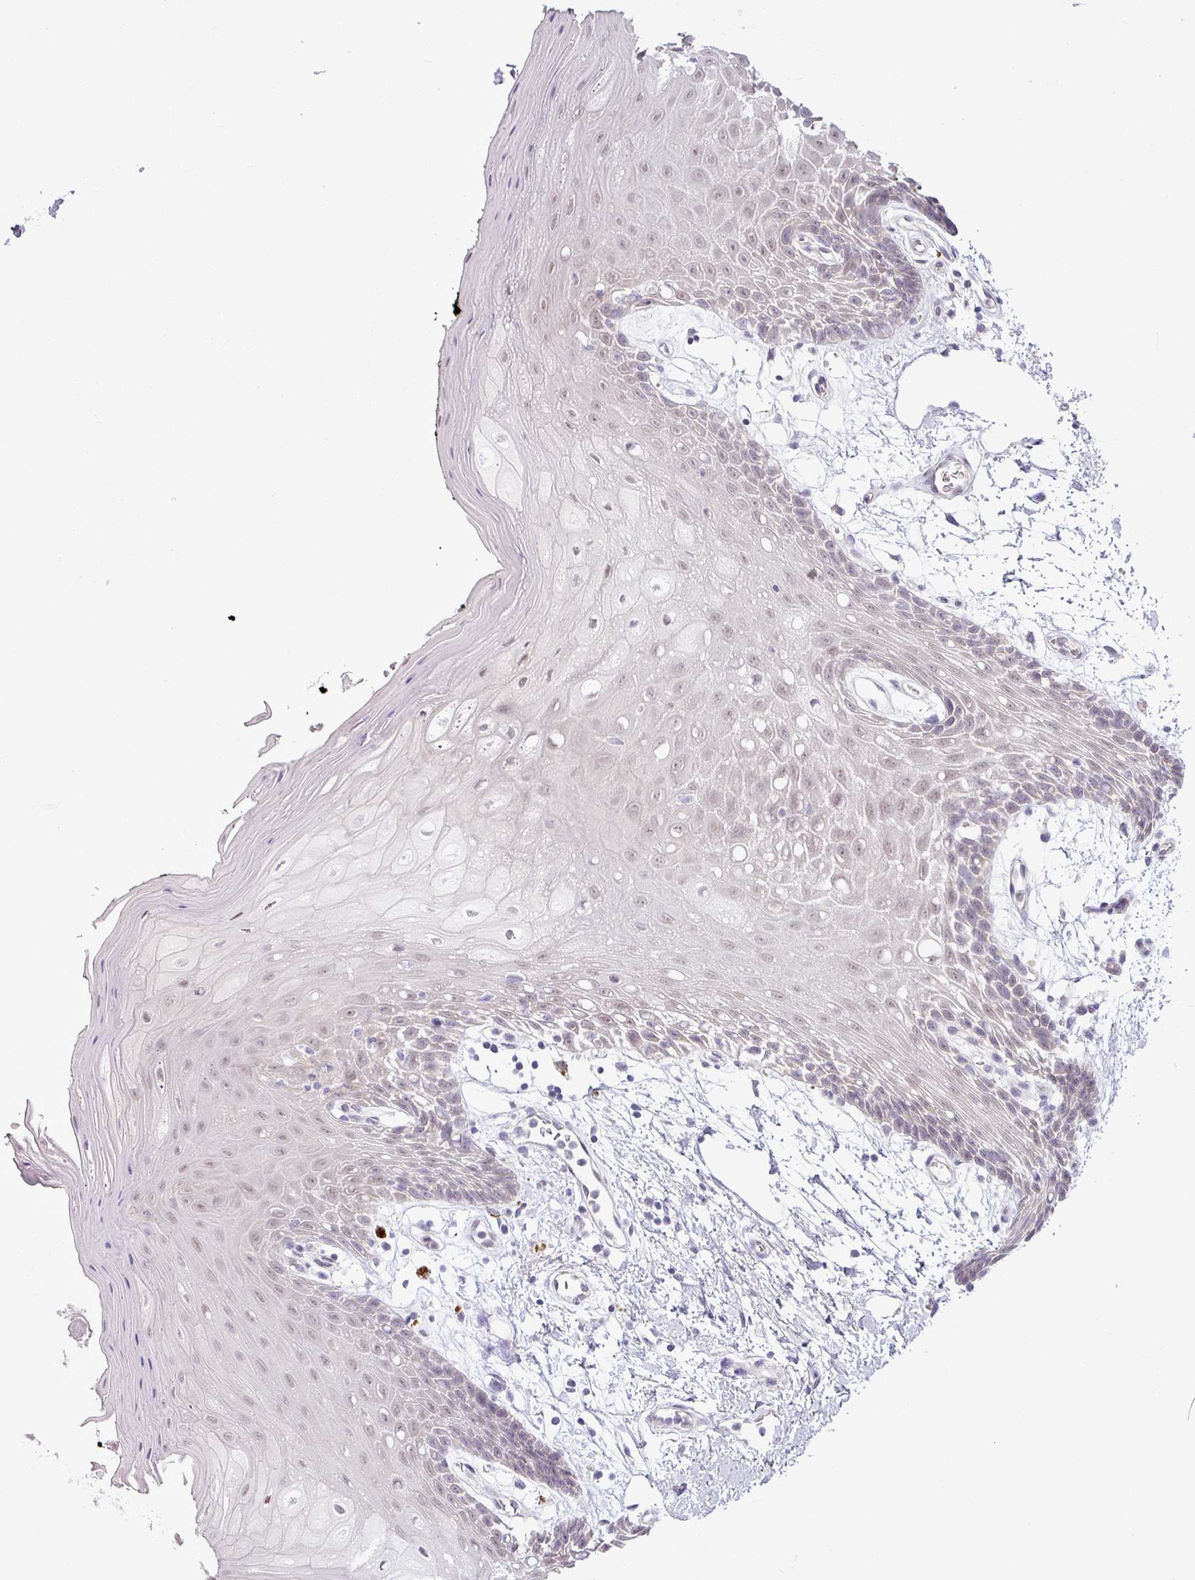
{"staining": {"intensity": "weak", "quantity": "25%-75%", "location": "nuclear"}, "tissue": "oral mucosa", "cell_type": "Squamous epithelial cells", "image_type": "normal", "snomed": [{"axis": "morphology", "description": "Normal tissue, NOS"}, {"axis": "topography", "description": "Oral tissue"}, {"axis": "topography", "description": "Tounge, NOS"}], "caption": "Weak nuclear positivity for a protein is appreciated in approximately 25%-75% of squamous epithelial cells of normal oral mucosa using immunohistochemistry.", "gene": "CCDC144A", "patient": {"sex": "female", "age": 59}}